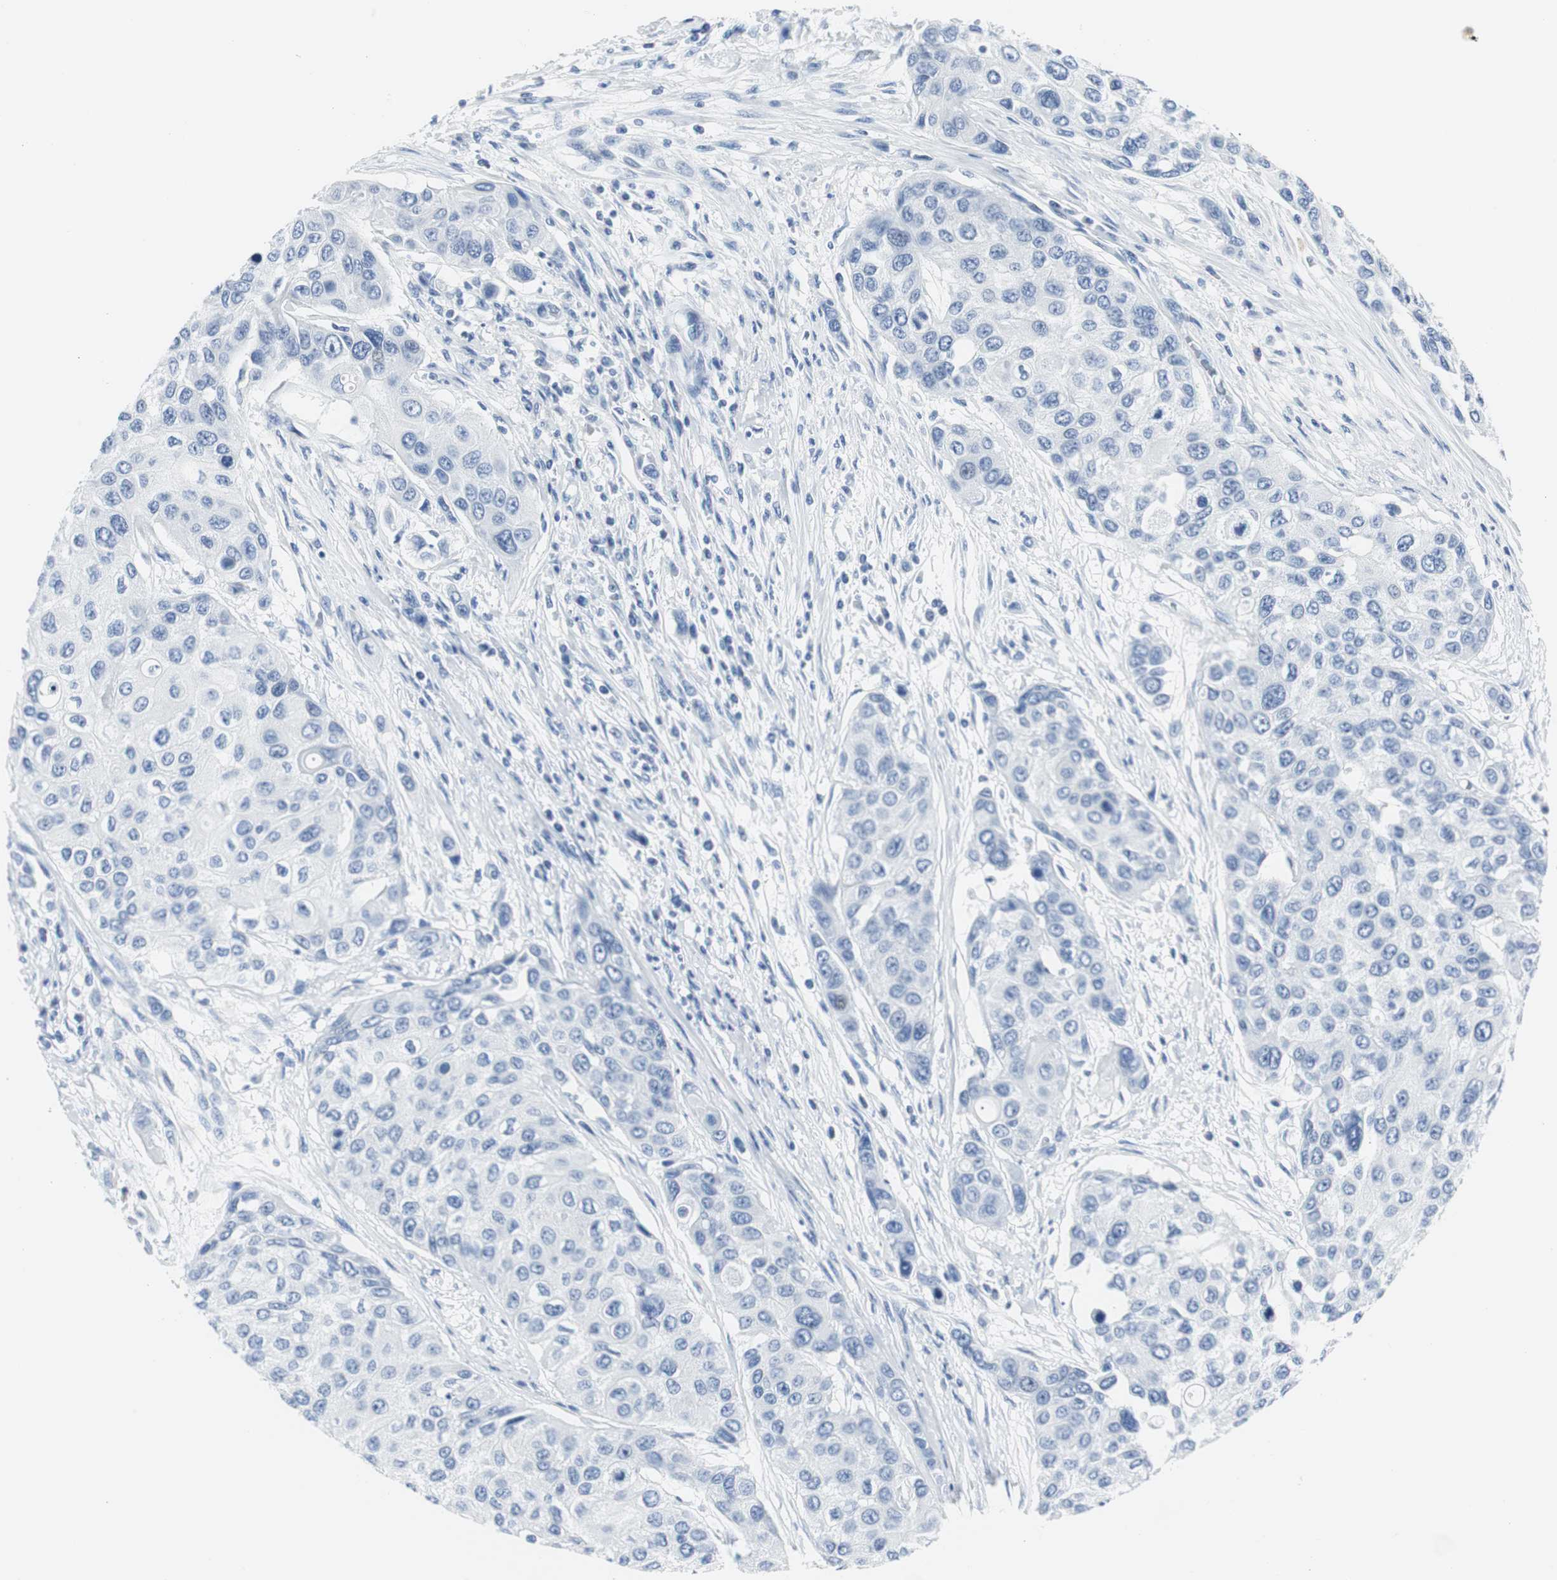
{"staining": {"intensity": "negative", "quantity": "none", "location": "none"}, "tissue": "urothelial cancer", "cell_type": "Tumor cells", "image_type": "cancer", "snomed": [{"axis": "morphology", "description": "Urothelial carcinoma, High grade"}, {"axis": "topography", "description": "Urinary bladder"}], "caption": "Urothelial carcinoma (high-grade) stained for a protein using immunohistochemistry shows no expression tumor cells.", "gene": "GAP43", "patient": {"sex": "female", "age": 56}}